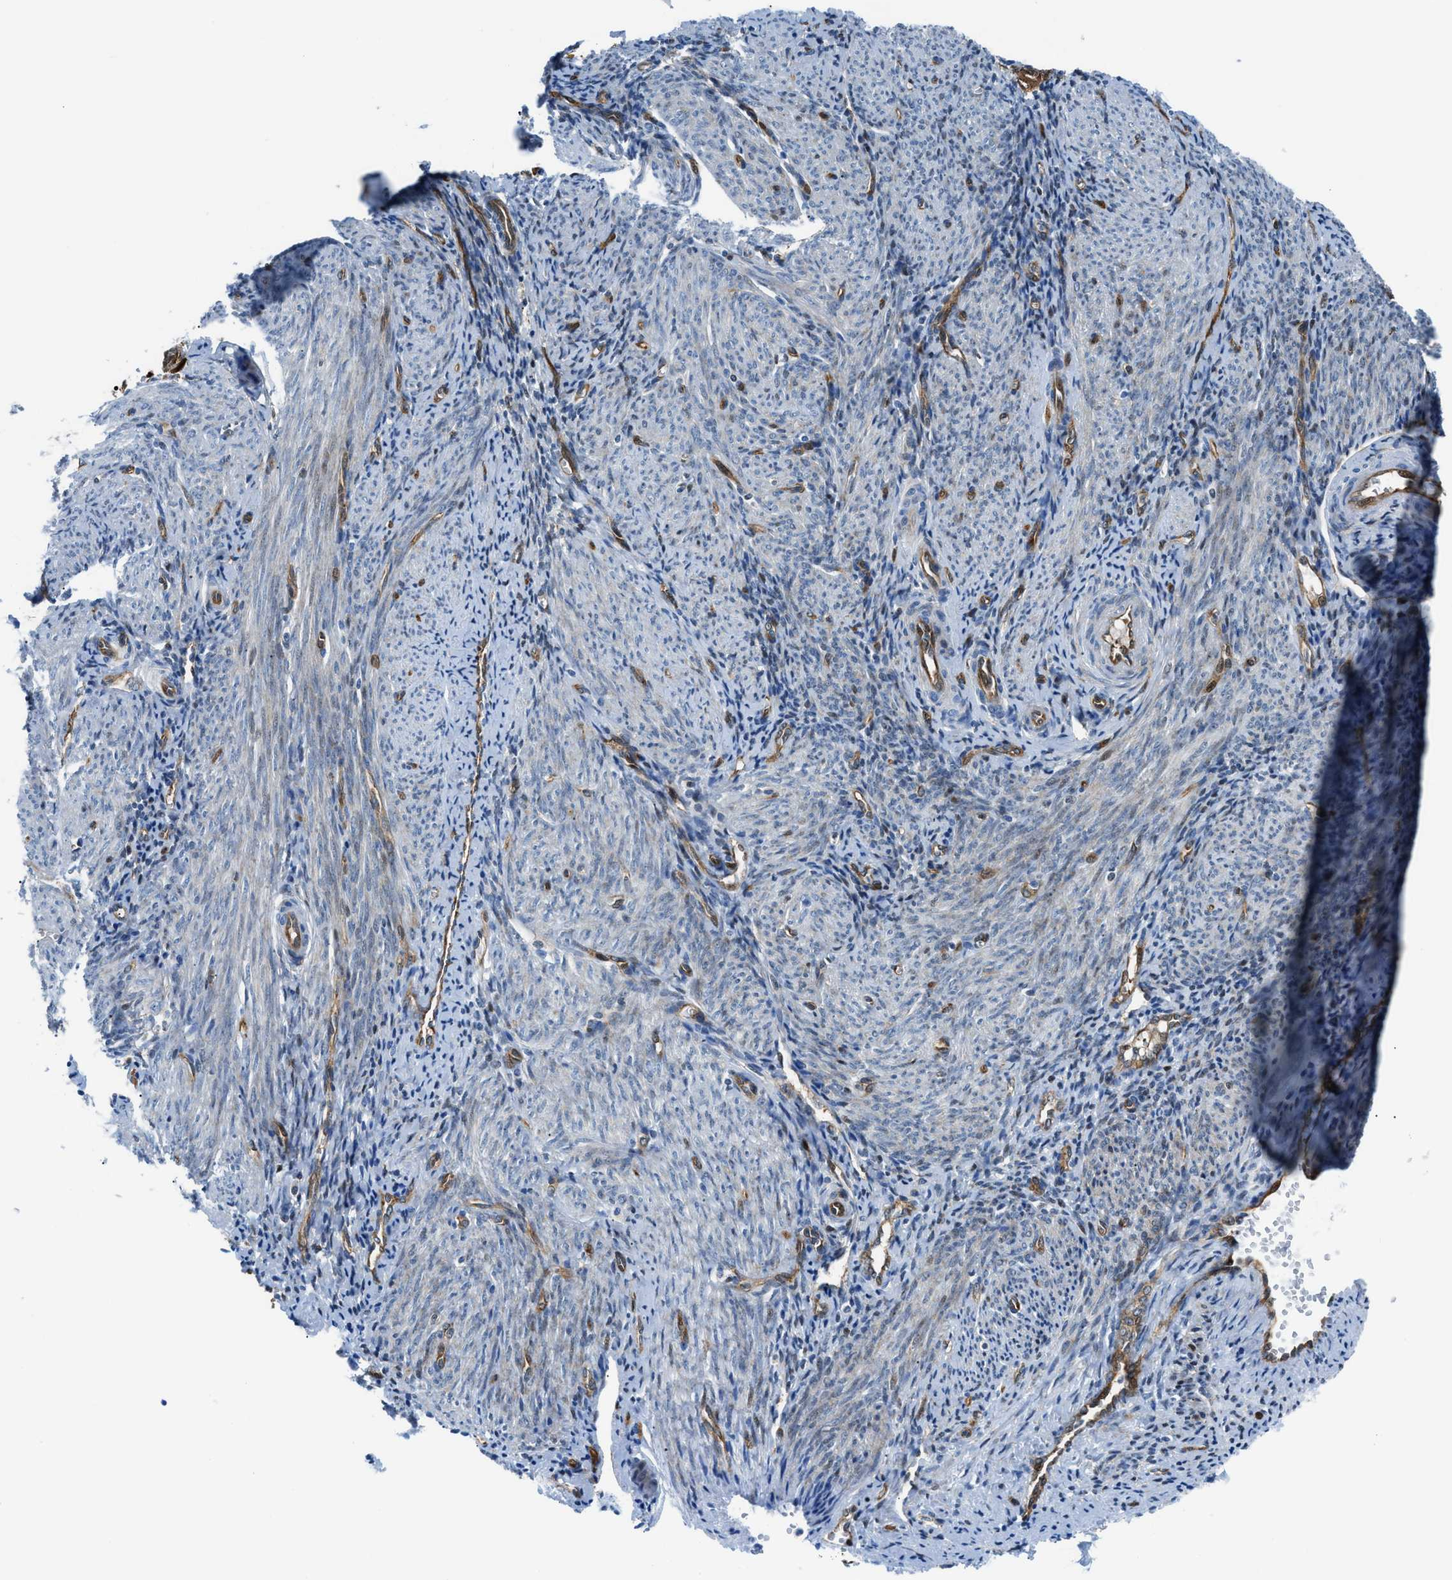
{"staining": {"intensity": "negative", "quantity": "none", "location": "none"}, "tissue": "endometrium", "cell_type": "Cells in endometrial stroma", "image_type": "normal", "snomed": [{"axis": "morphology", "description": "Normal tissue, NOS"}, {"axis": "topography", "description": "Endometrium"}], "caption": "High magnification brightfield microscopy of normal endometrium stained with DAB (3,3'-diaminobenzidine) (brown) and counterstained with hematoxylin (blue): cells in endometrial stroma show no significant positivity. Nuclei are stained in blue.", "gene": "YWHAE", "patient": {"sex": "female", "age": 50}}